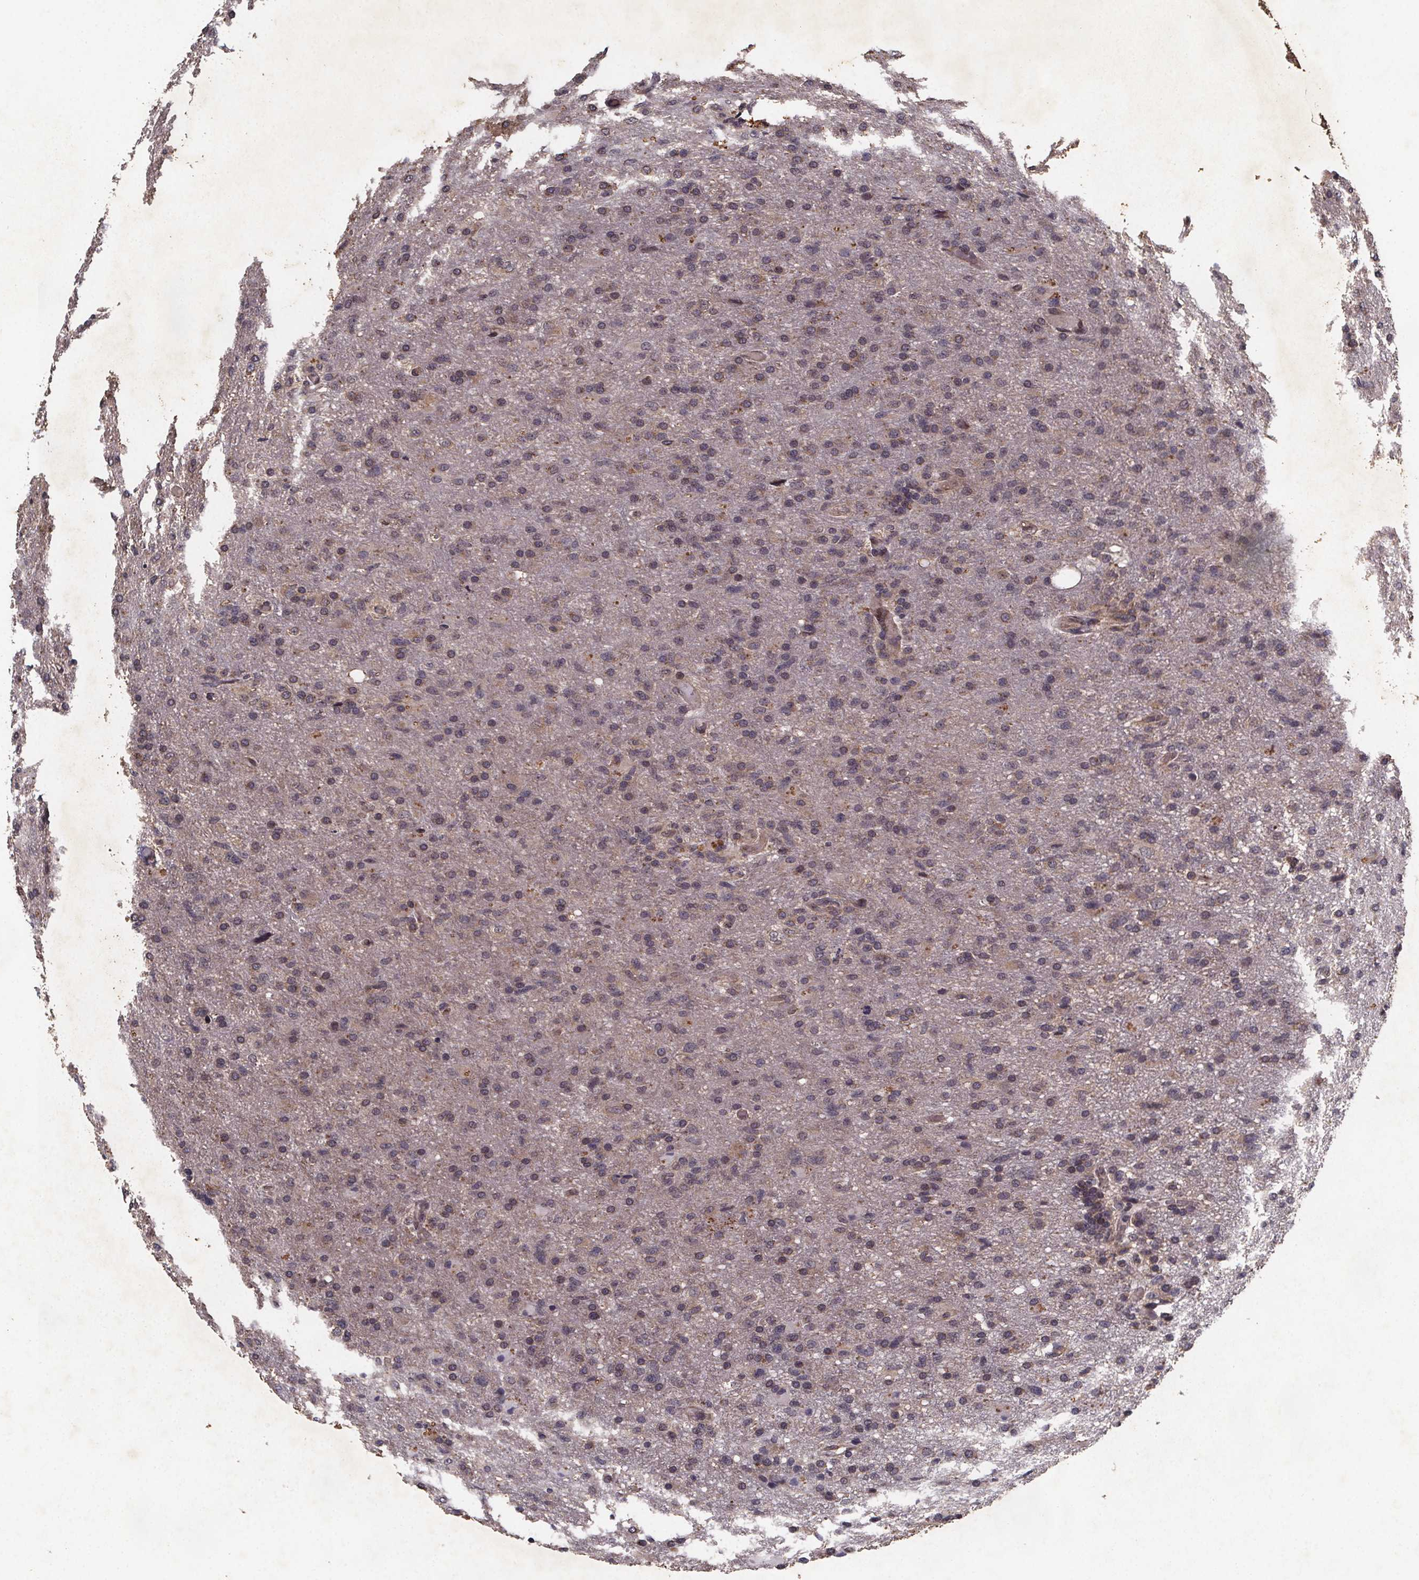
{"staining": {"intensity": "negative", "quantity": "none", "location": "none"}, "tissue": "glioma", "cell_type": "Tumor cells", "image_type": "cancer", "snomed": [{"axis": "morphology", "description": "Glioma, malignant, High grade"}, {"axis": "topography", "description": "Brain"}], "caption": "Malignant high-grade glioma was stained to show a protein in brown. There is no significant positivity in tumor cells.", "gene": "PIERCE2", "patient": {"sex": "male", "age": 68}}